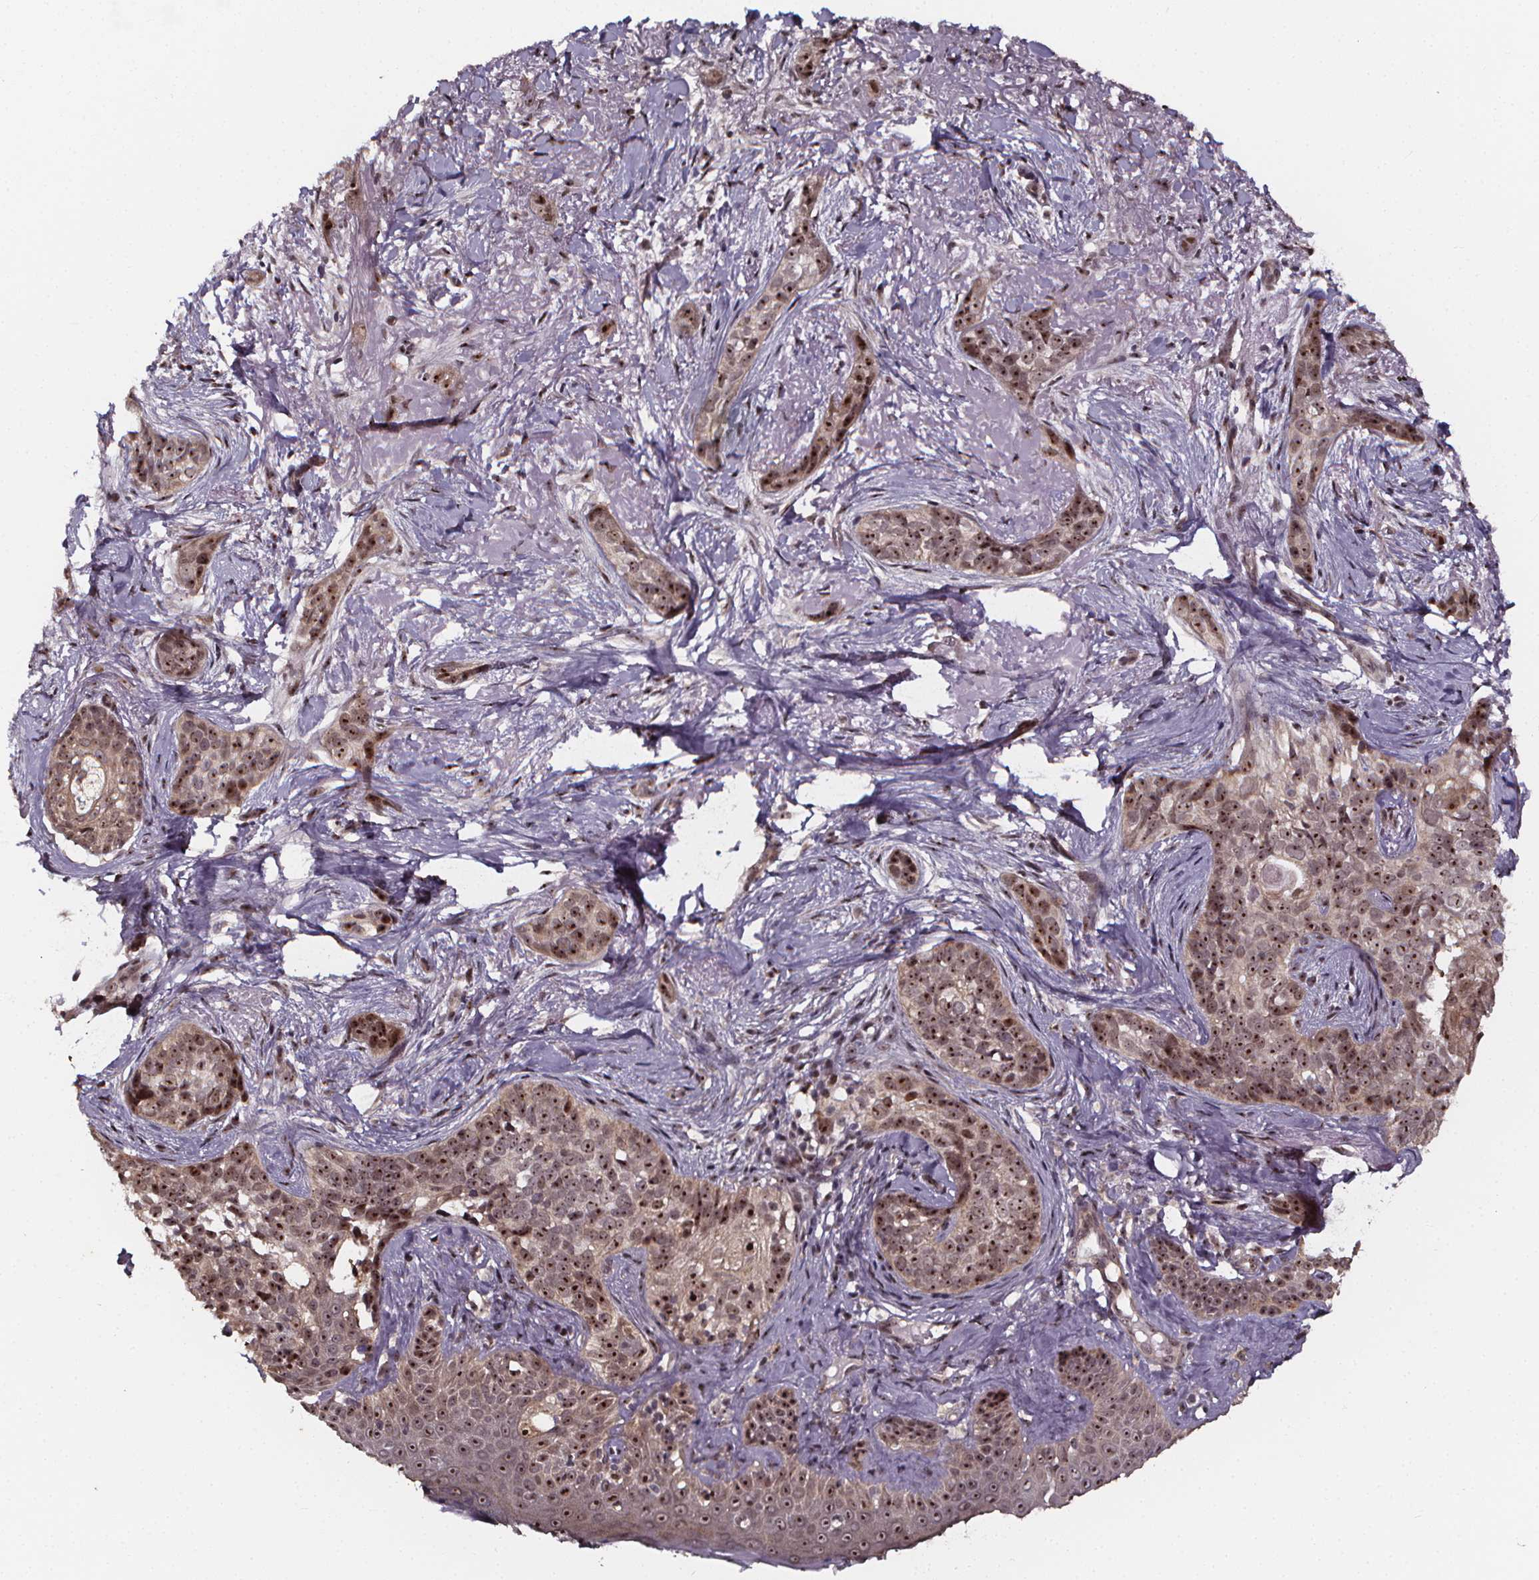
{"staining": {"intensity": "moderate", "quantity": ">75%", "location": "nuclear"}, "tissue": "skin cancer", "cell_type": "Tumor cells", "image_type": "cancer", "snomed": [{"axis": "morphology", "description": "Basal cell carcinoma"}, {"axis": "topography", "description": "Skin"}], "caption": "Moderate nuclear positivity is present in about >75% of tumor cells in skin cancer (basal cell carcinoma). (DAB = brown stain, brightfield microscopy at high magnification).", "gene": "DDIT3", "patient": {"sex": "male", "age": 87}}